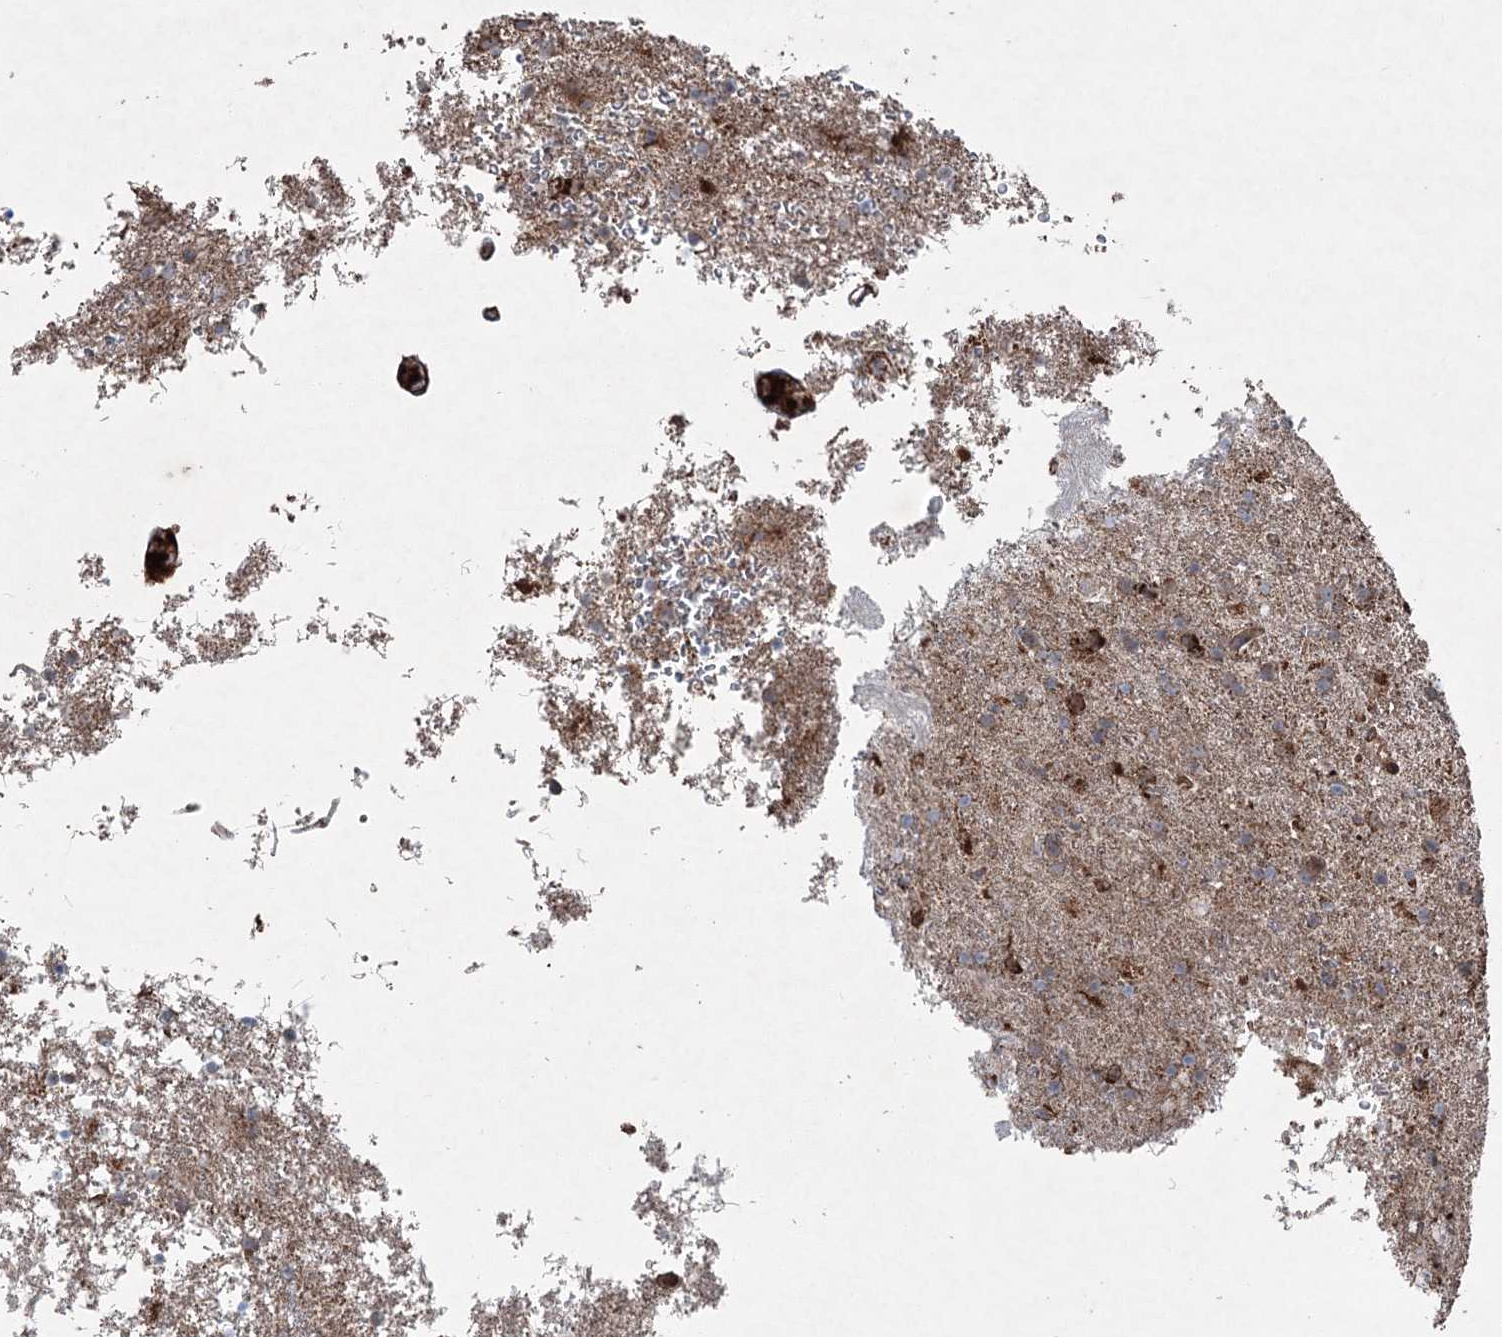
{"staining": {"intensity": "moderate", "quantity": "25%-75%", "location": "cytoplasmic/membranous"}, "tissue": "glioma", "cell_type": "Tumor cells", "image_type": "cancer", "snomed": [{"axis": "morphology", "description": "Glioma, malignant, Low grade"}, {"axis": "topography", "description": "Brain"}], "caption": "The micrograph exhibits staining of low-grade glioma (malignant), revealing moderate cytoplasmic/membranous protein positivity (brown color) within tumor cells.", "gene": "SERINC5", "patient": {"sex": "male", "age": 65}}